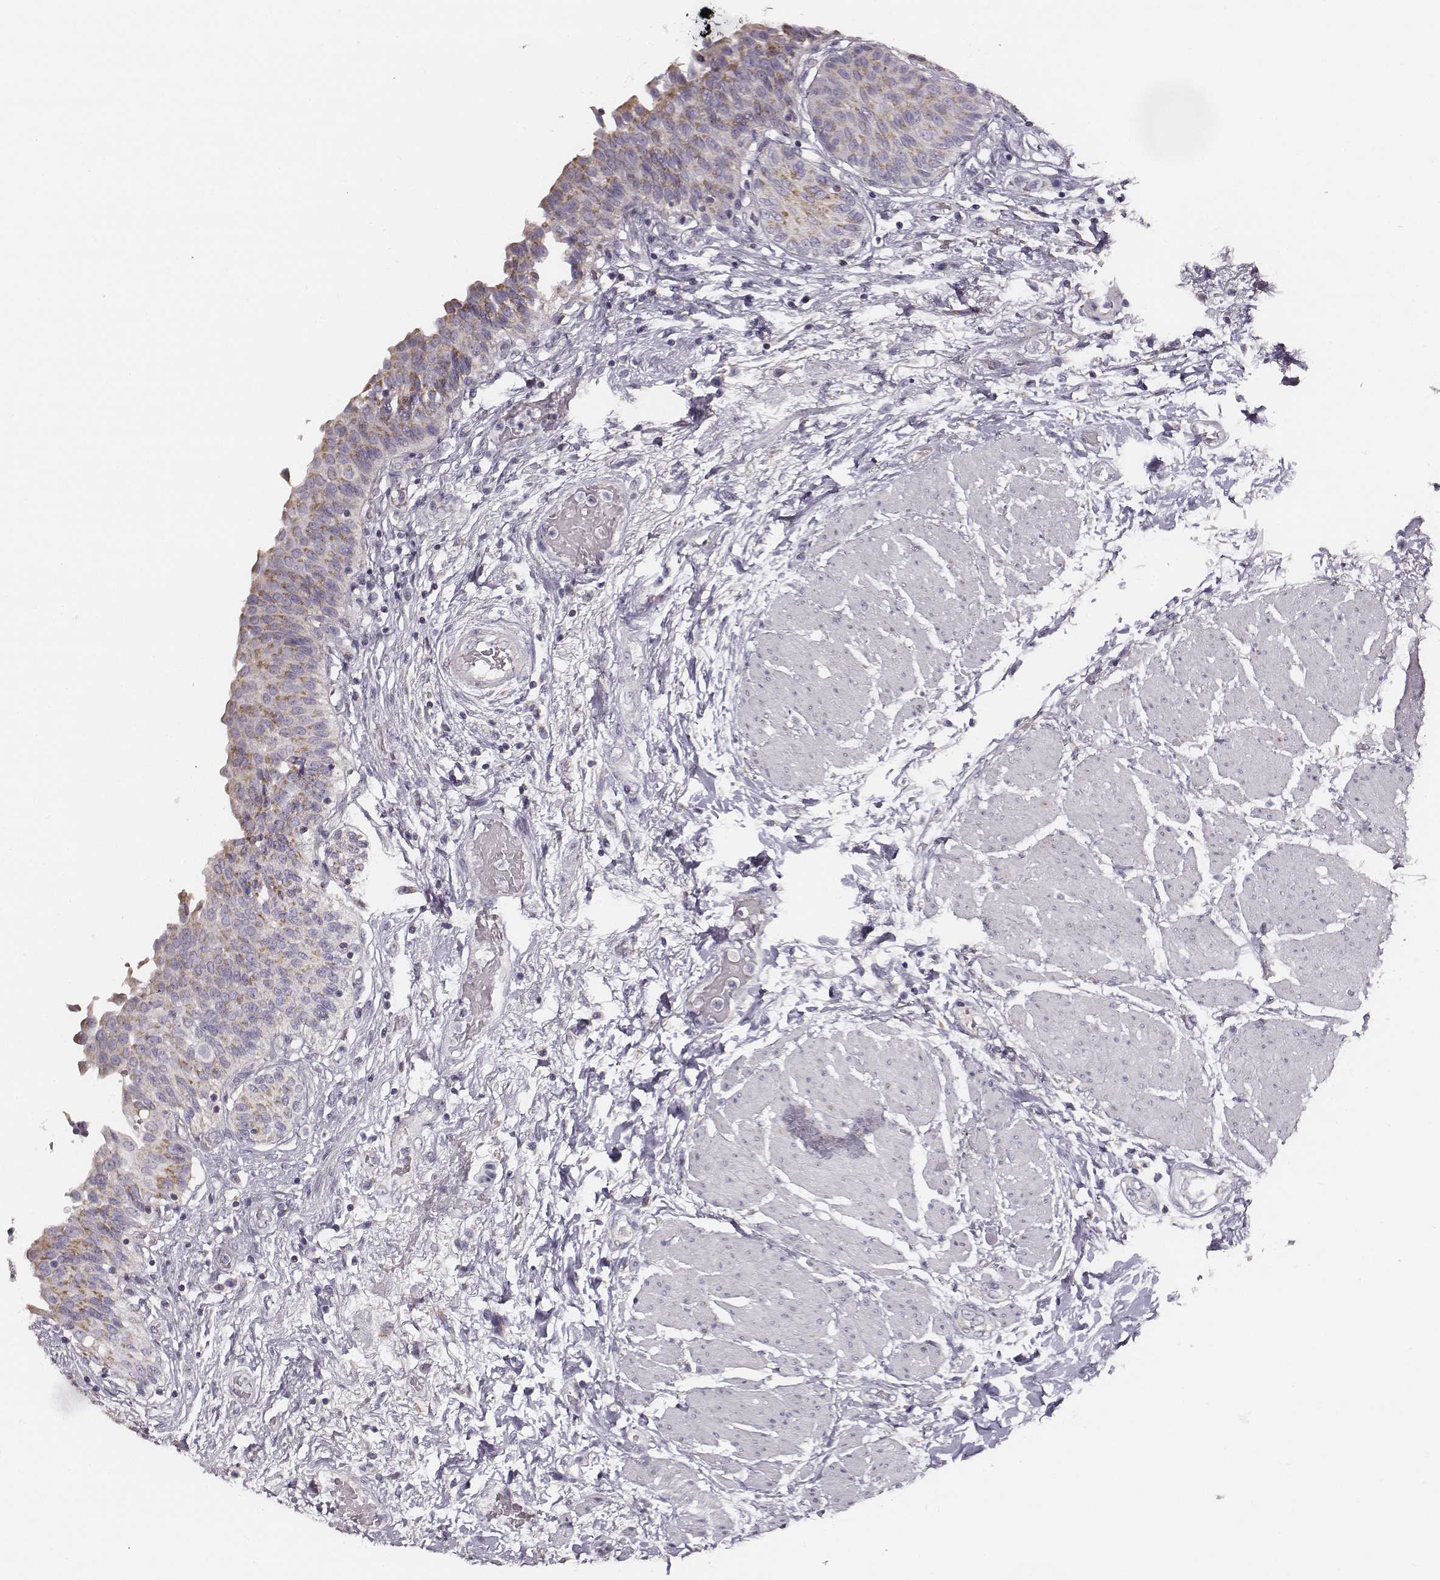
{"staining": {"intensity": "weak", "quantity": "<25%", "location": "cytoplasmic/membranous"}, "tissue": "urinary bladder", "cell_type": "Urothelial cells", "image_type": "normal", "snomed": [{"axis": "morphology", "description": "Normal tissue, NOS"}, {"axis": "morphology", "description": "Metaplasia, NOS"}, {"axis": "topography", "description": "Urinary bladder"}], "caption": "DAB (3,3'-diaminobenzidine) immunohistochemical staining of benign human urinary bladder displays no significant expression in urothelial cells.", "gene": "UBL4B", "patient": {"sex": "male", "age": 68}}